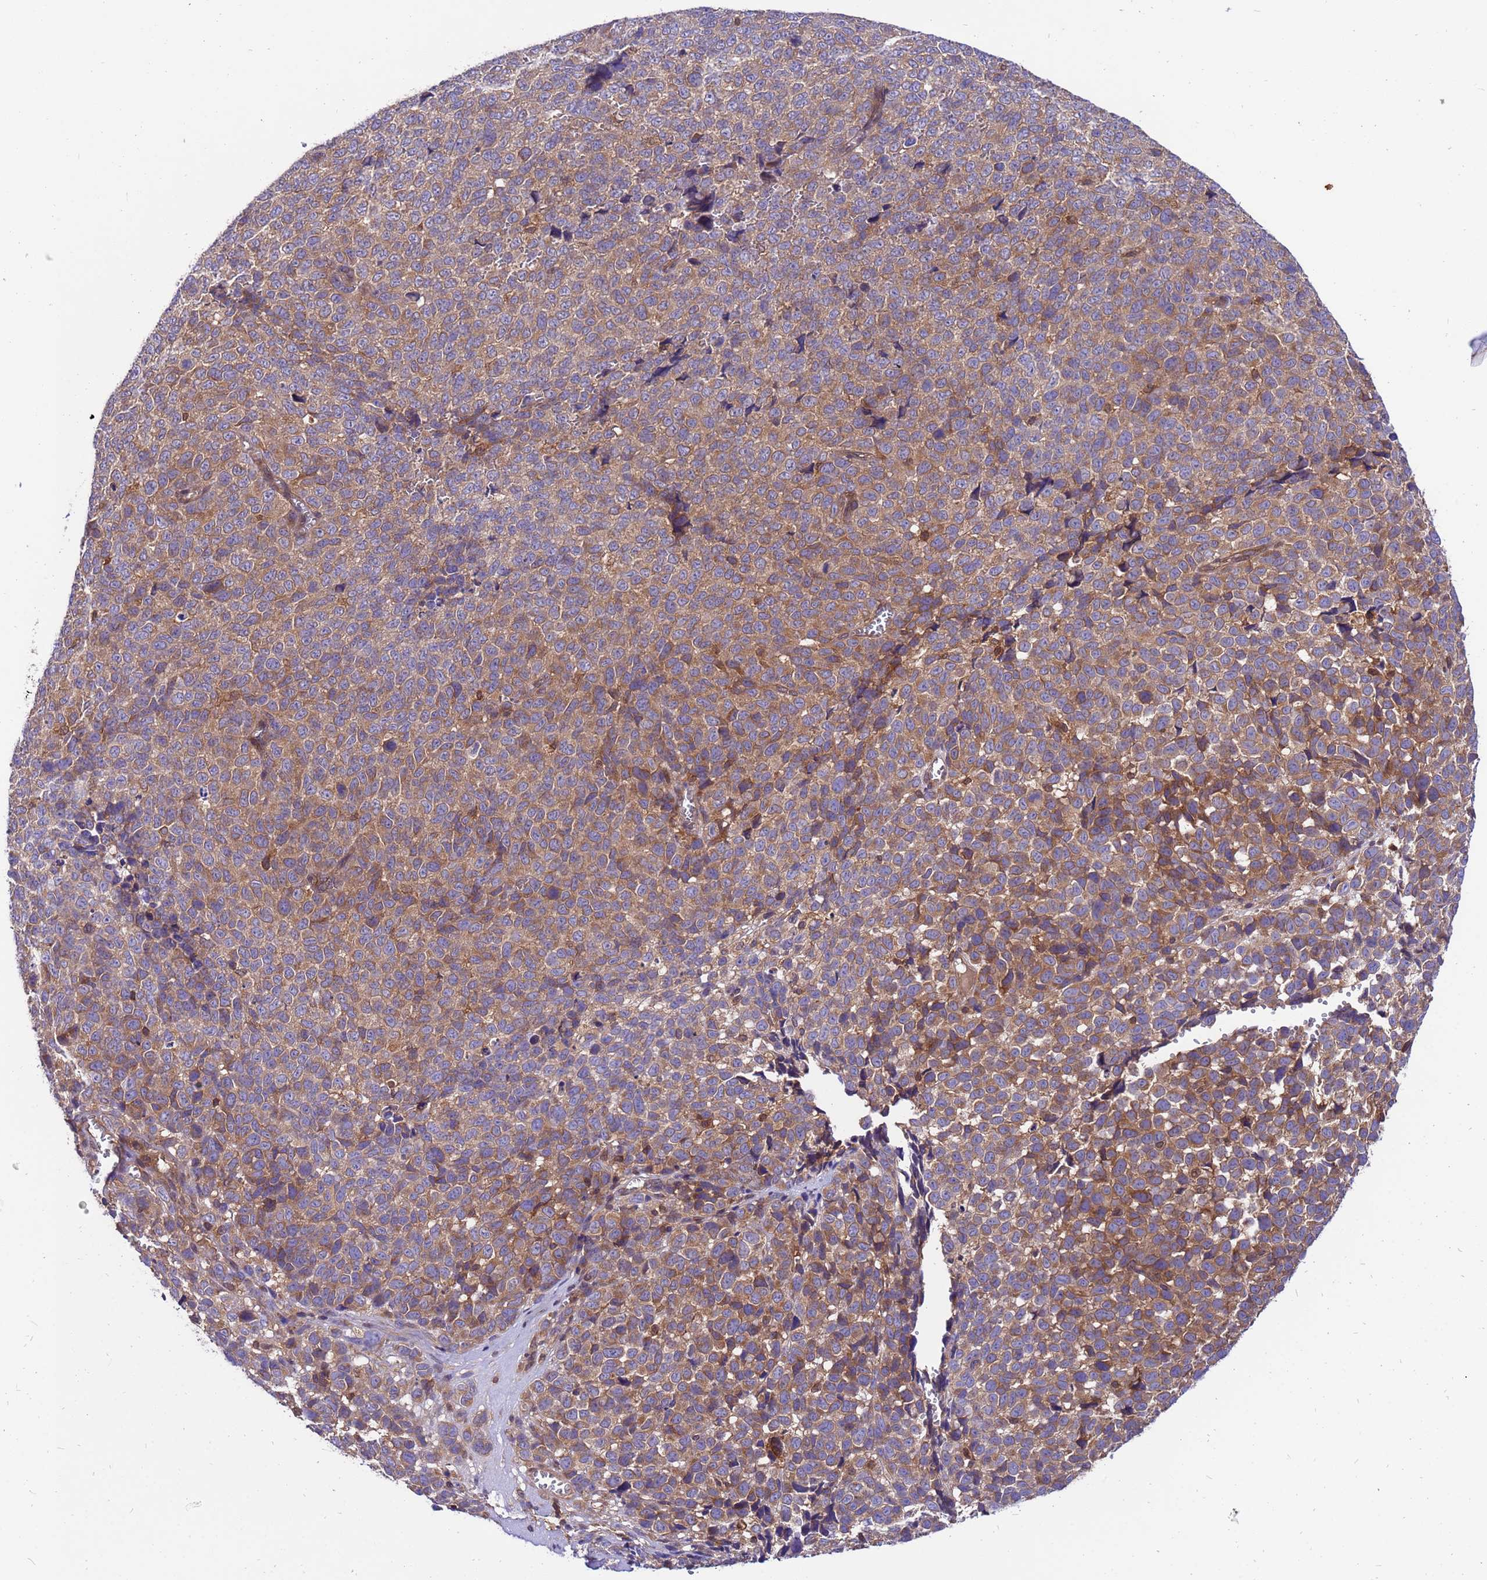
{"staining": {"intensity": "weak", "quantity": ">75%", "location": "cytoplasmic/membranous"}, "tissue": "melanoma", "cell_type": "Tumor cells", "image_type": "cancer", "snomed": [{"axis": "morphology", "description": "Malignant melanoma, NOS"}, {"axis": "topography", "description": "Nose, NOS"}], "caption": "Human malignant melanoma stained with a protein marker demonstrates weak staining in tumor cells.", "gene": "GET3", "patient": {"sex": "female", "age": 48}}